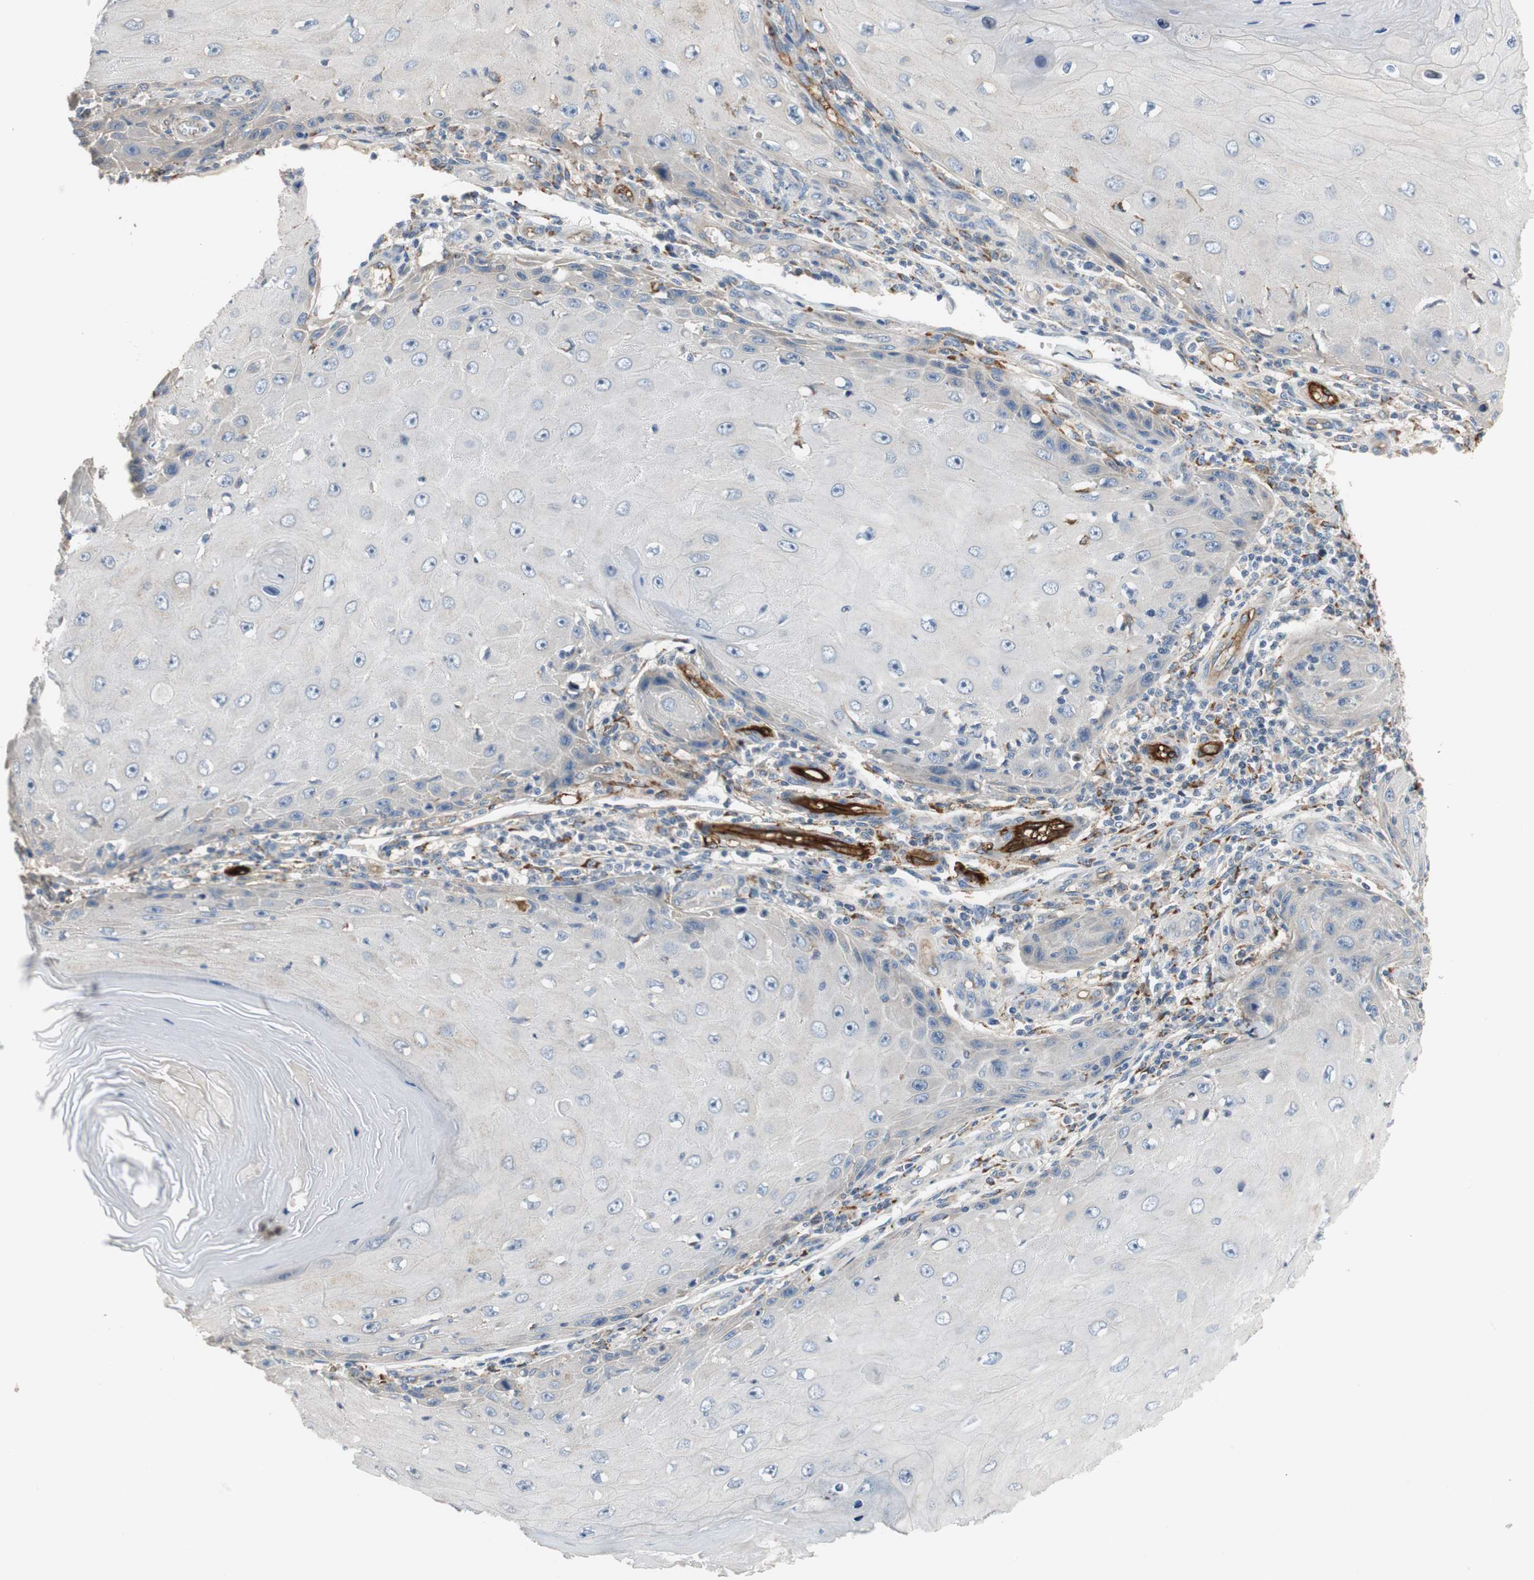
{"staining": {"intensity": "negative", "quantity": "none", "location": "none"}, "tissue": "skin cancer", "cell_type": "Tumor cells", "image_type": "cancer", "snomed": [{"axis": "morphology", "description": "Squamous cell carcinoma, NOS"}, {"axis": "topography", "description": "Skin"}], "caption": "DAB immunohistochemical staining of skin cancer demonstrates no significant positivity in tumor cells. The staining is performed using DAB (3,3'-diaminobenzidine) brown chromogen with nuclei counter-stained in using hematoxylin.", "gene": "ALPL", "patient": {"sex": "female", "age": 73}}